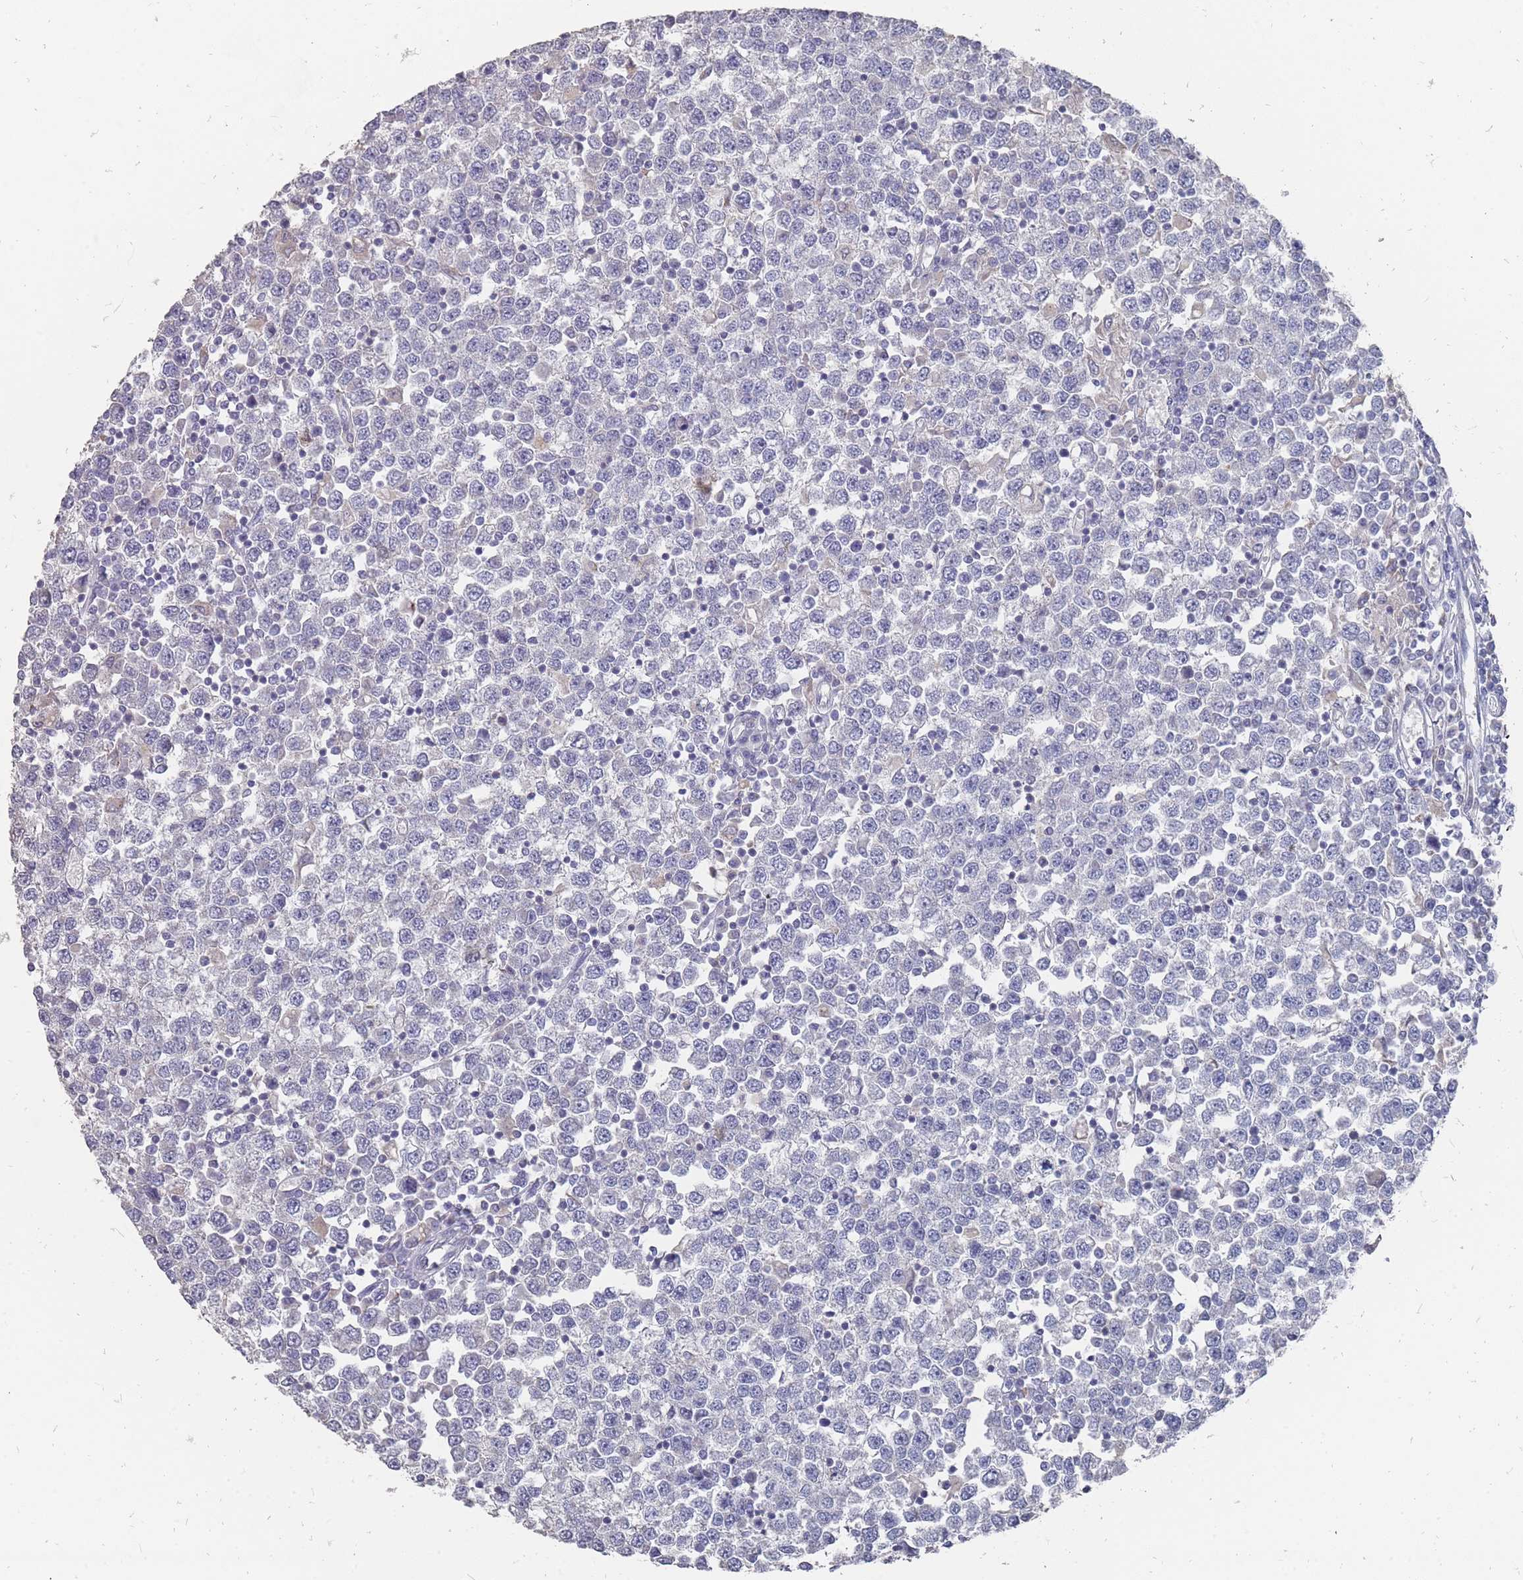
{"staining": {"intensity": "negative", "quantity": "none", "location": "none"}, "tissue": "testis cancer", "cell_type": "Tumor cells", "image_type": "cancer", "snomed": [{"axis": "morphology", "description": "Seminoma, NOS"}, {"axis": "topography", "description": "Testis"}], "caption": "A micrograph of human testis cancer (seminoma) is negative for staining in tumor cells. (Immunohistochemistry, brightfield microscopy, high magnification).", "gene": "OTULINL", "patient": {"sex": "male", "age": 65}}